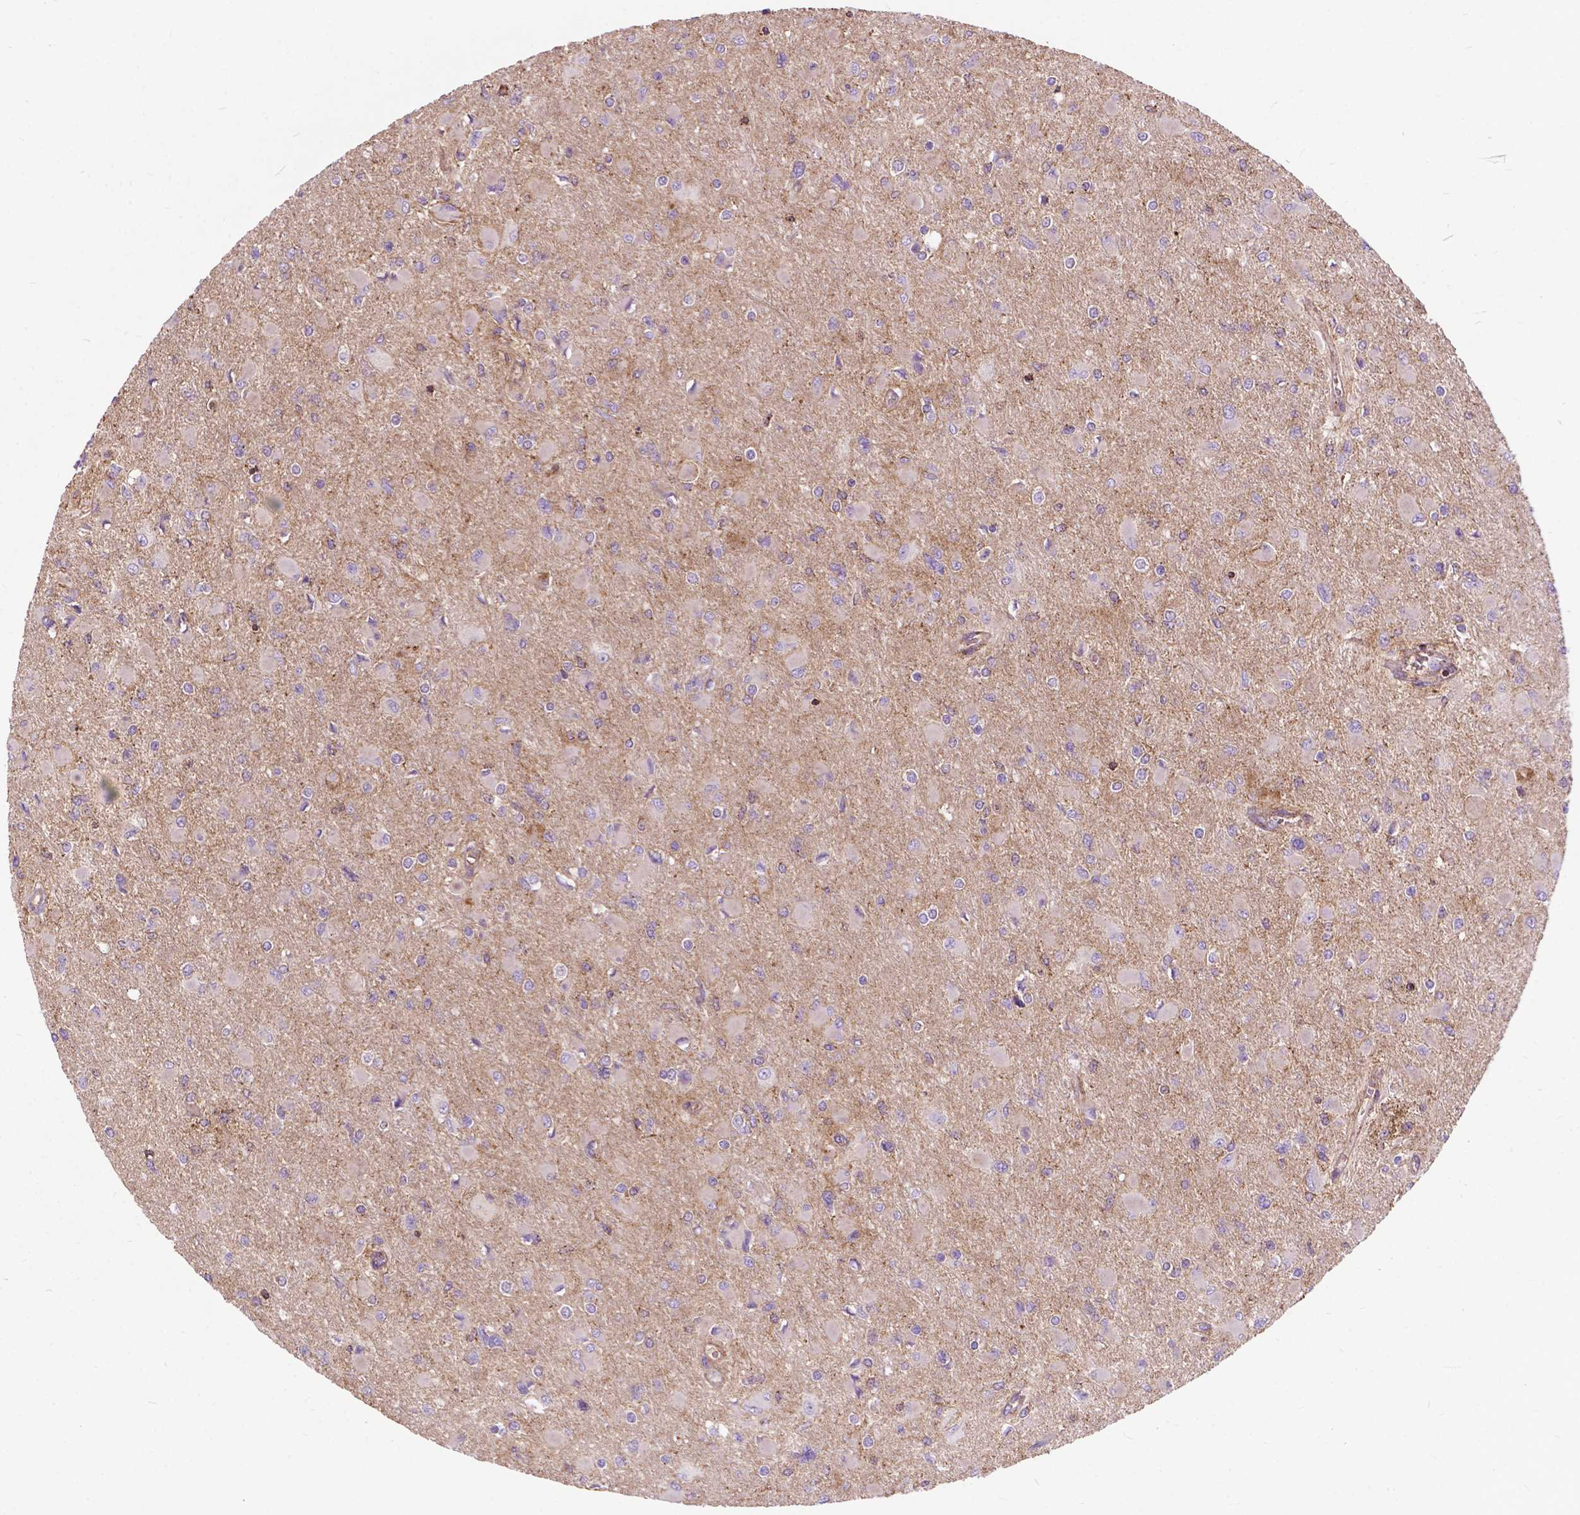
{"staining": {"intensity": "negative", "quantity": "none", "location": "none"}, "tissue": "glioma", "cell_type": "Tumor cells", "image_type": "cancer", "snomed": [{"axis": "morphology", "description": "Glioma, malignant, High grade"}, {"axis": "topography", "description": "Cerebral cortex"}], "caption": "Protein analysis of glioma exhibits no significant positivity in tumor cells. (Stains: DAB (3,3'-diaminobenzidine) immunohistochemistry (IHC) with hematoxylin counter stain, Microscopy: brightfield microscopy at high magnification).", "gene": "CHMP4A", "patient": {"sex": "female", "age": 36}}